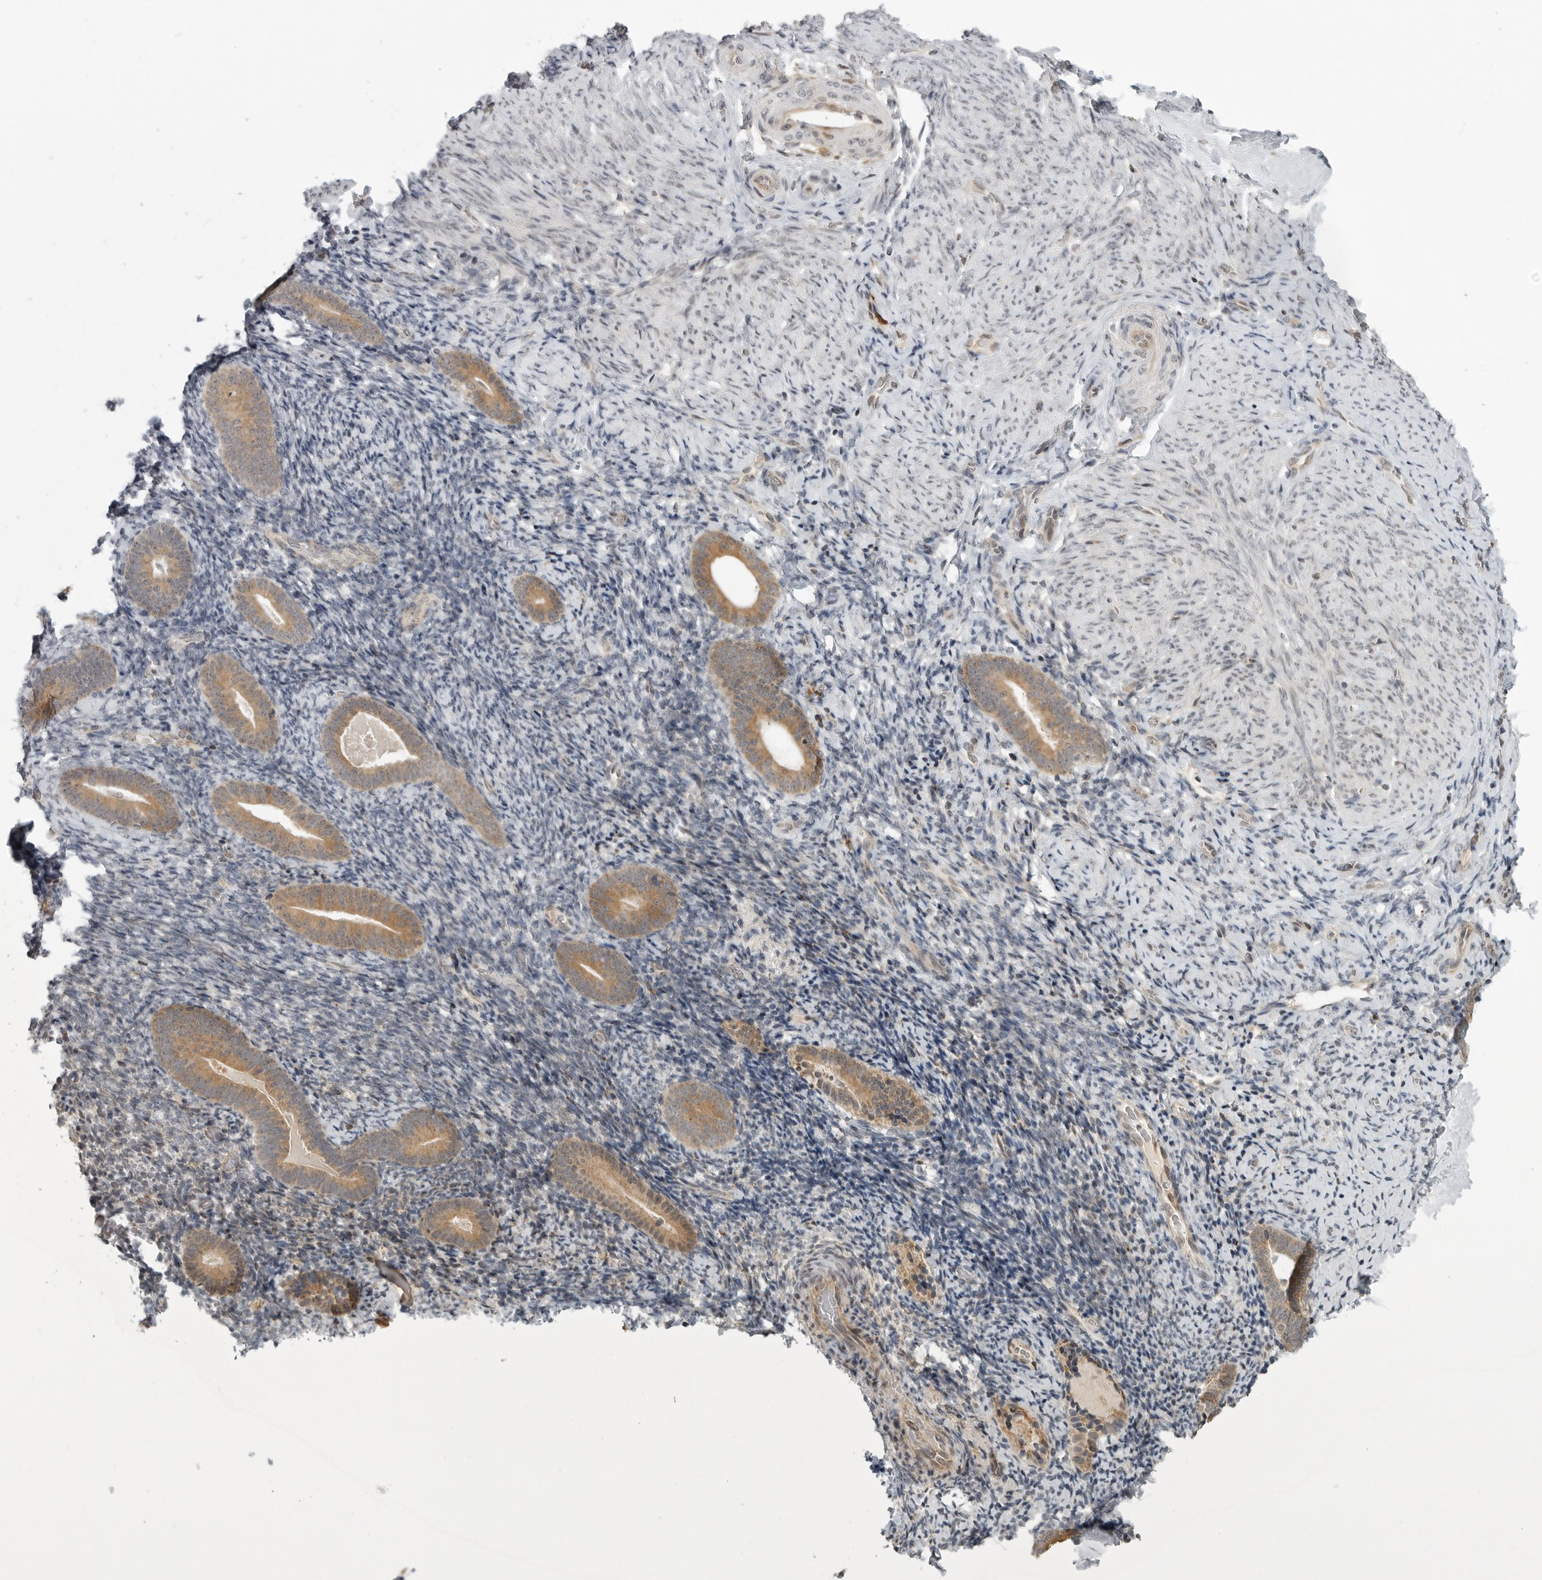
{"staining": {"intensity": "negative", "quantity": "none", "location": "none"}, "tissue": "endometrium", "cell_type": "Cells in endometrial stroma", "image_type": "normal", "snomed": [{"axis": "morphology", "description": "Normal tissue, NOS"}, {"axis": "topography", "description": "Endometrium"}], "caption": "Histopathology image shows no significant protein positivity in cells in endometrial stroma of unremarkable endometrium.", "gene": "CEP295NL", "patient": {"sex": "female", "age": 51}}